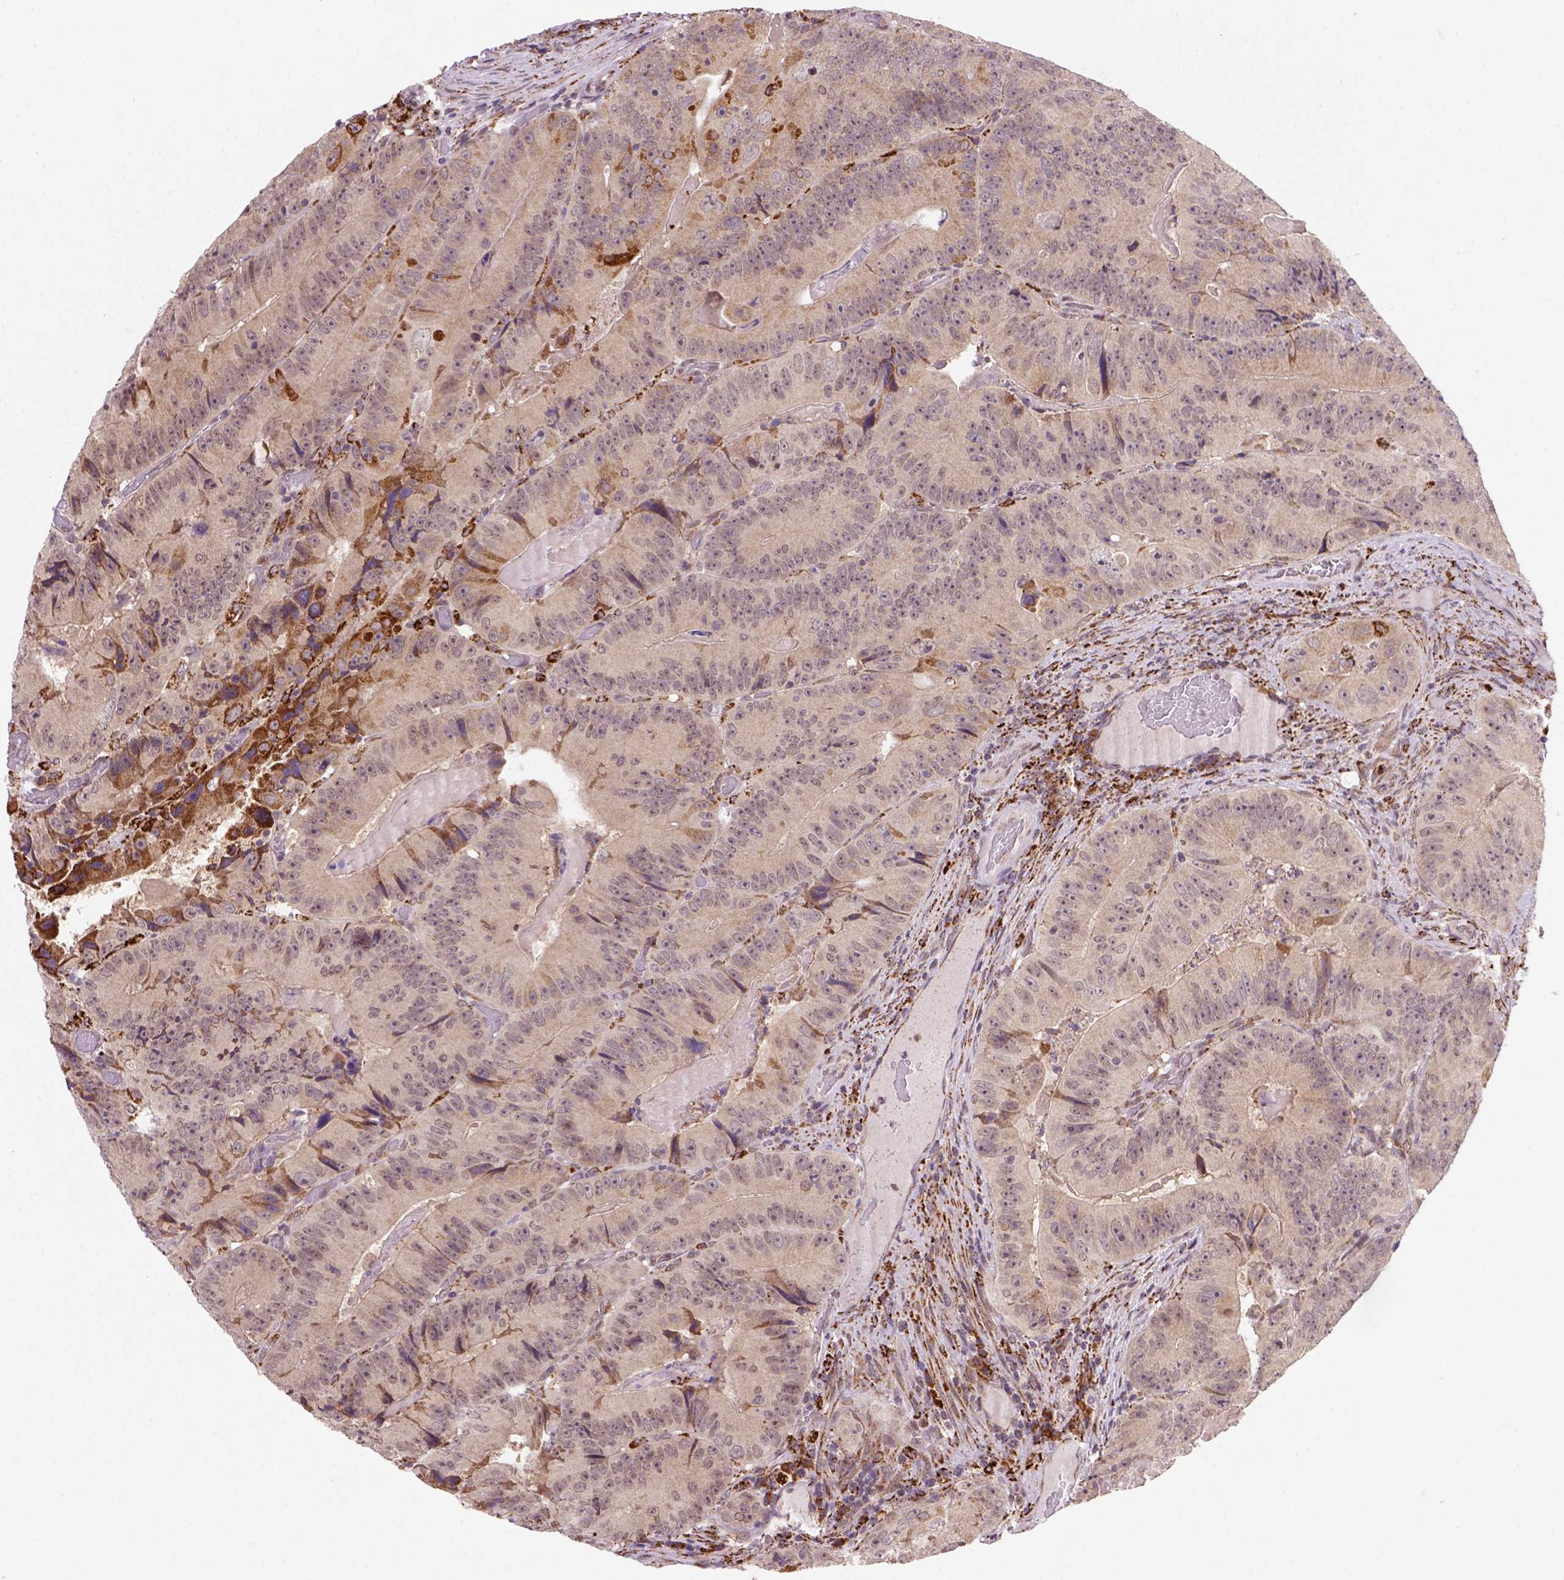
{"staining": {"intensity": "moderate", "quantity": "<25%", "location": "cytoplasmic/membranous"}, "tissue": "colorectal cancer", "cell_type": "Tumor cells", "image_type": "cancer", "snomed": [{"axis": "morphology", "description": "Adenocarcinoma, NOS"}, {"axis": "topography", "description": "Colon"}], "caption": "This histopathology image demonstrates IHC staining of human adenocarcinoma (colorectal), with low moderate cytoplasmic/membranous expression in approximately <25% of tumor cells.", "gene": "FZD7", "patient": {"sex": "female", "age": 86}}